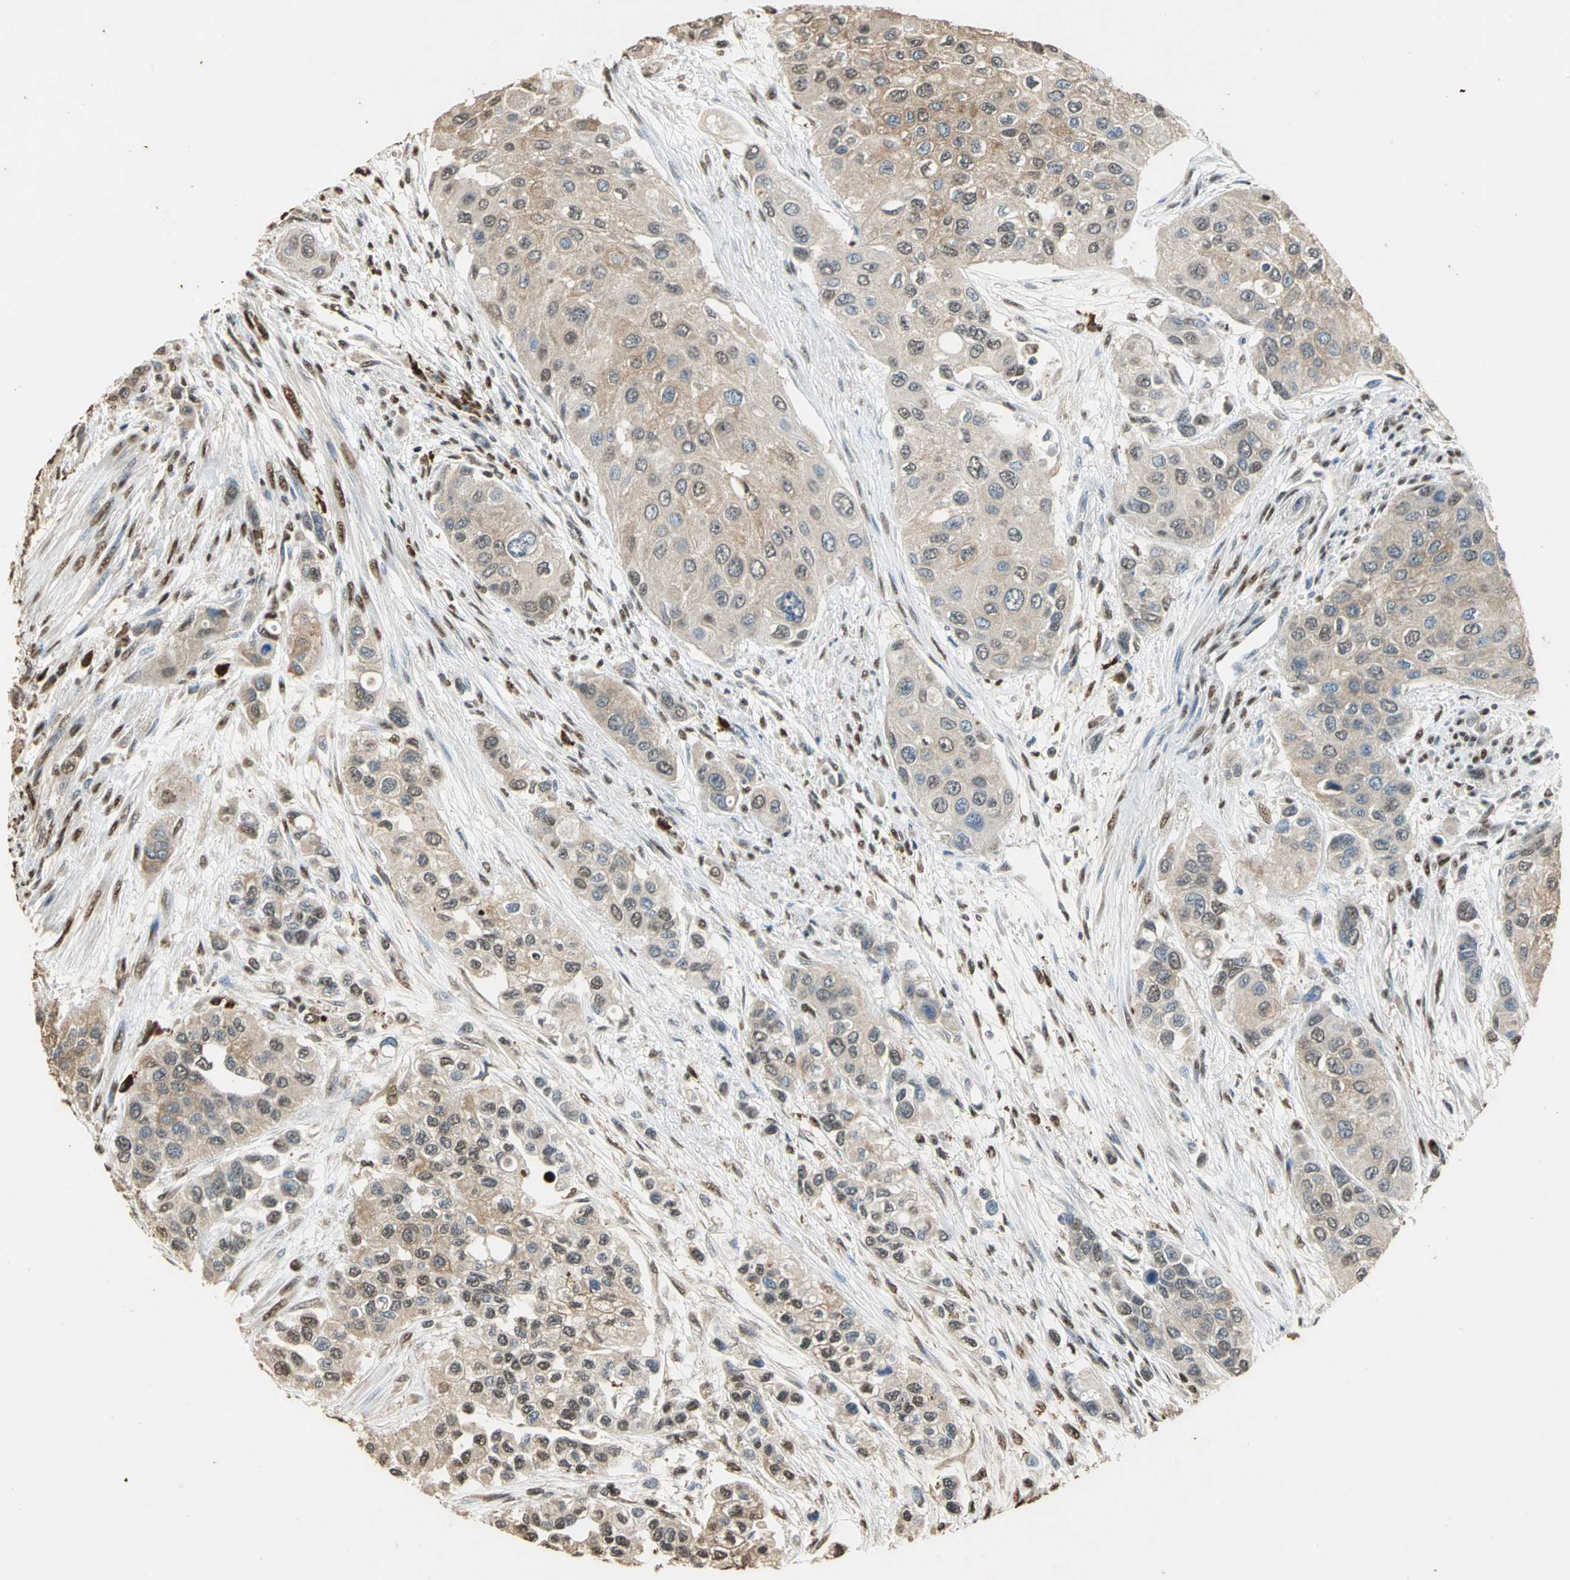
{"staining": {"intensity": "weak", "quantity": ">75%", "location": "cytoplasmic/membranous"}, "tissue": "urothelial cancer", "cell_type": "Tumor cells", "image_type": "cancer", "snomed": [{"axis": "morphology", "description": "Urothelial carcinoma, High grade"}, {"axis": "topography", "description": "Urinary bladder"}], "caption": "Immunohistochemistry (DAB (3,3'-diaminobenzidine)) staining of high-grade urothelial carcinoma displays weak cytoplasmic/membranous protein positivity in approximately >75% of tumor cells.", "gene": "GAPDH", "patient": {"sex": "female", "age": 56}}